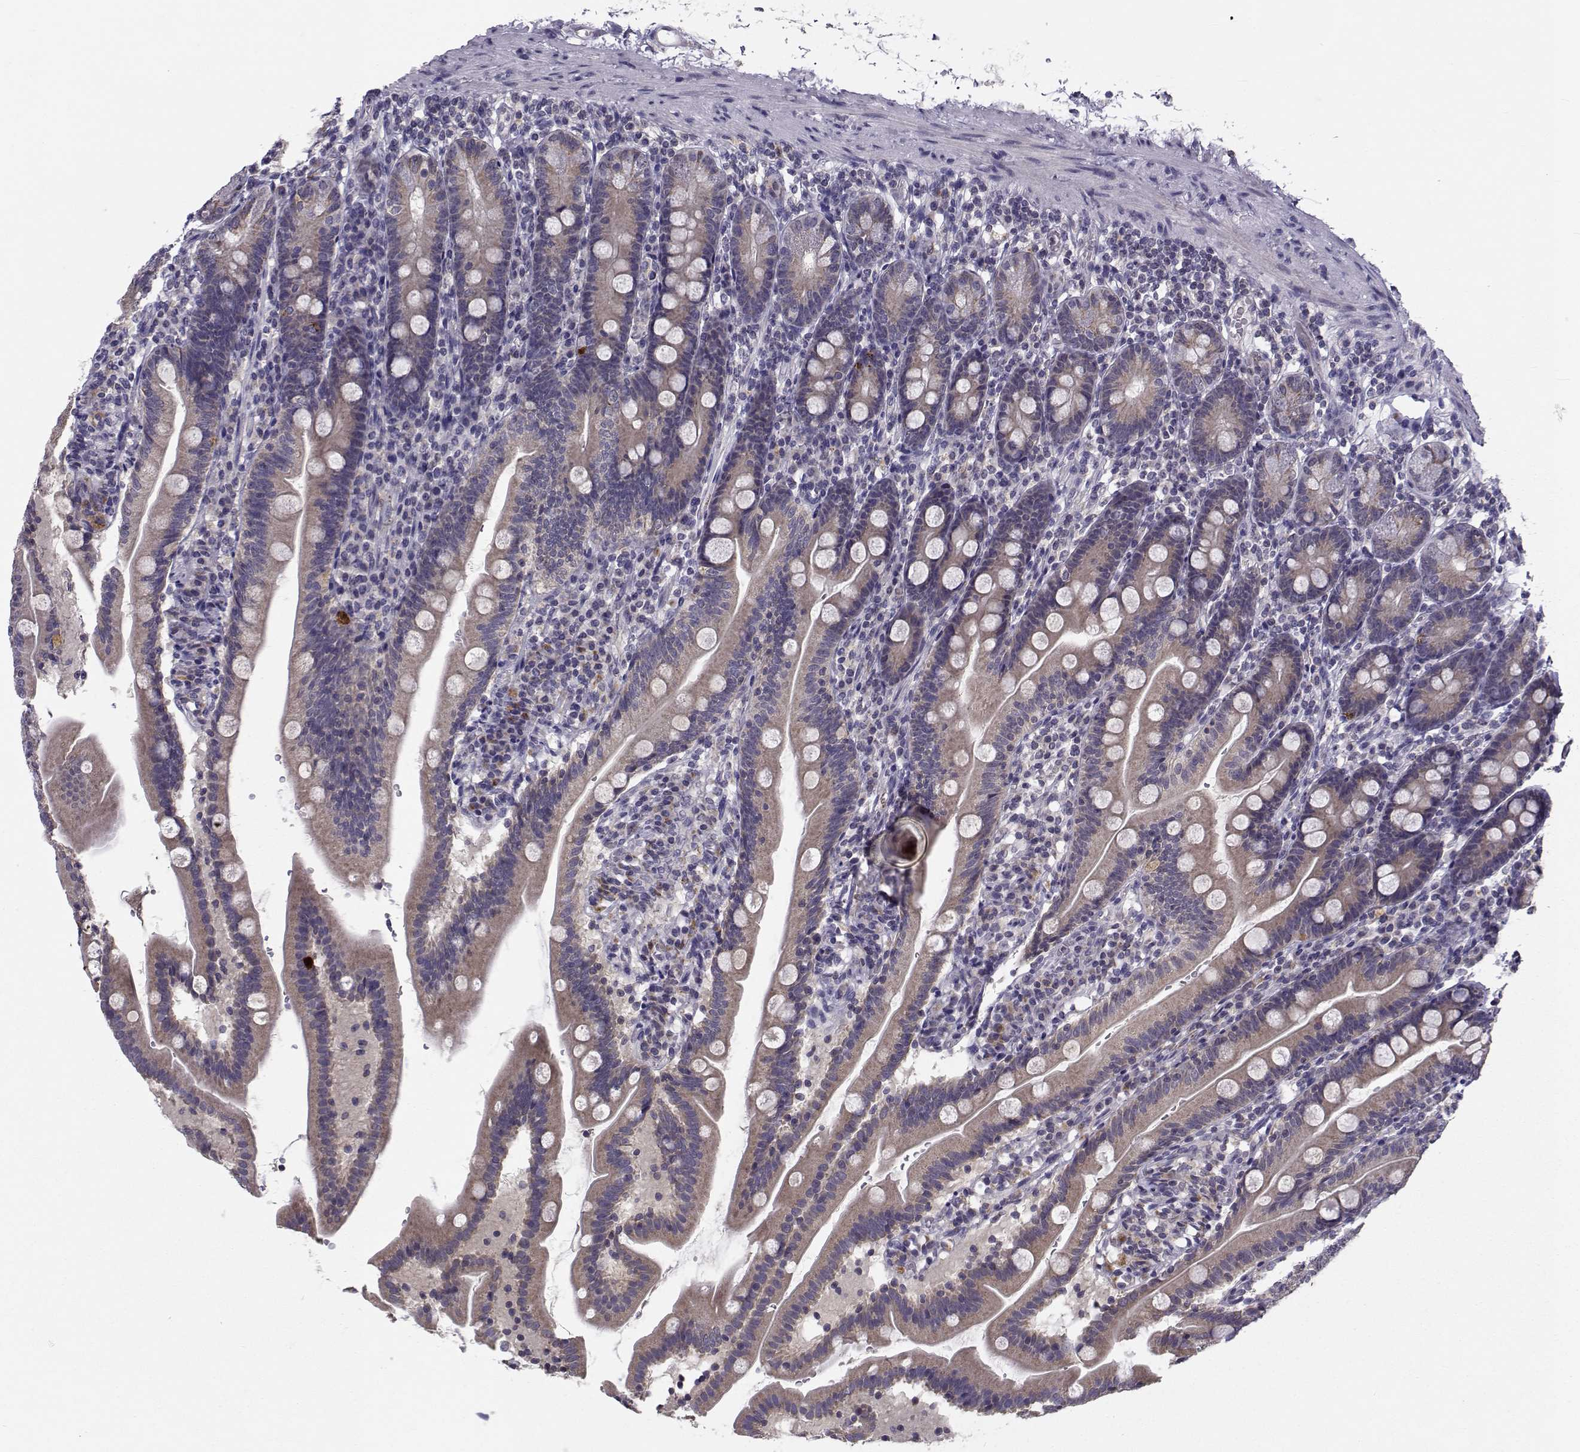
{"staining": {"intensity": "weak", "quantity": "25%-75%", "location": "cytoplasmic/membranous"}, "tissue": "duodenum", "cell_type": "Glandular cells", "image_type": "normal", "snomed": [{"axis": "morphology", "description": "Normal tissue, NOS"}, {"axis": "topography", "description": "Duodenum"}], "caption": "Human duodenum stained for a protein (brown) exhibits weak cytoplasmic/membranous positive expression in about 25%-75% of glandular cells.", "gene": "ANGPT1", "patient": {"sex": "female", "age": 67}}